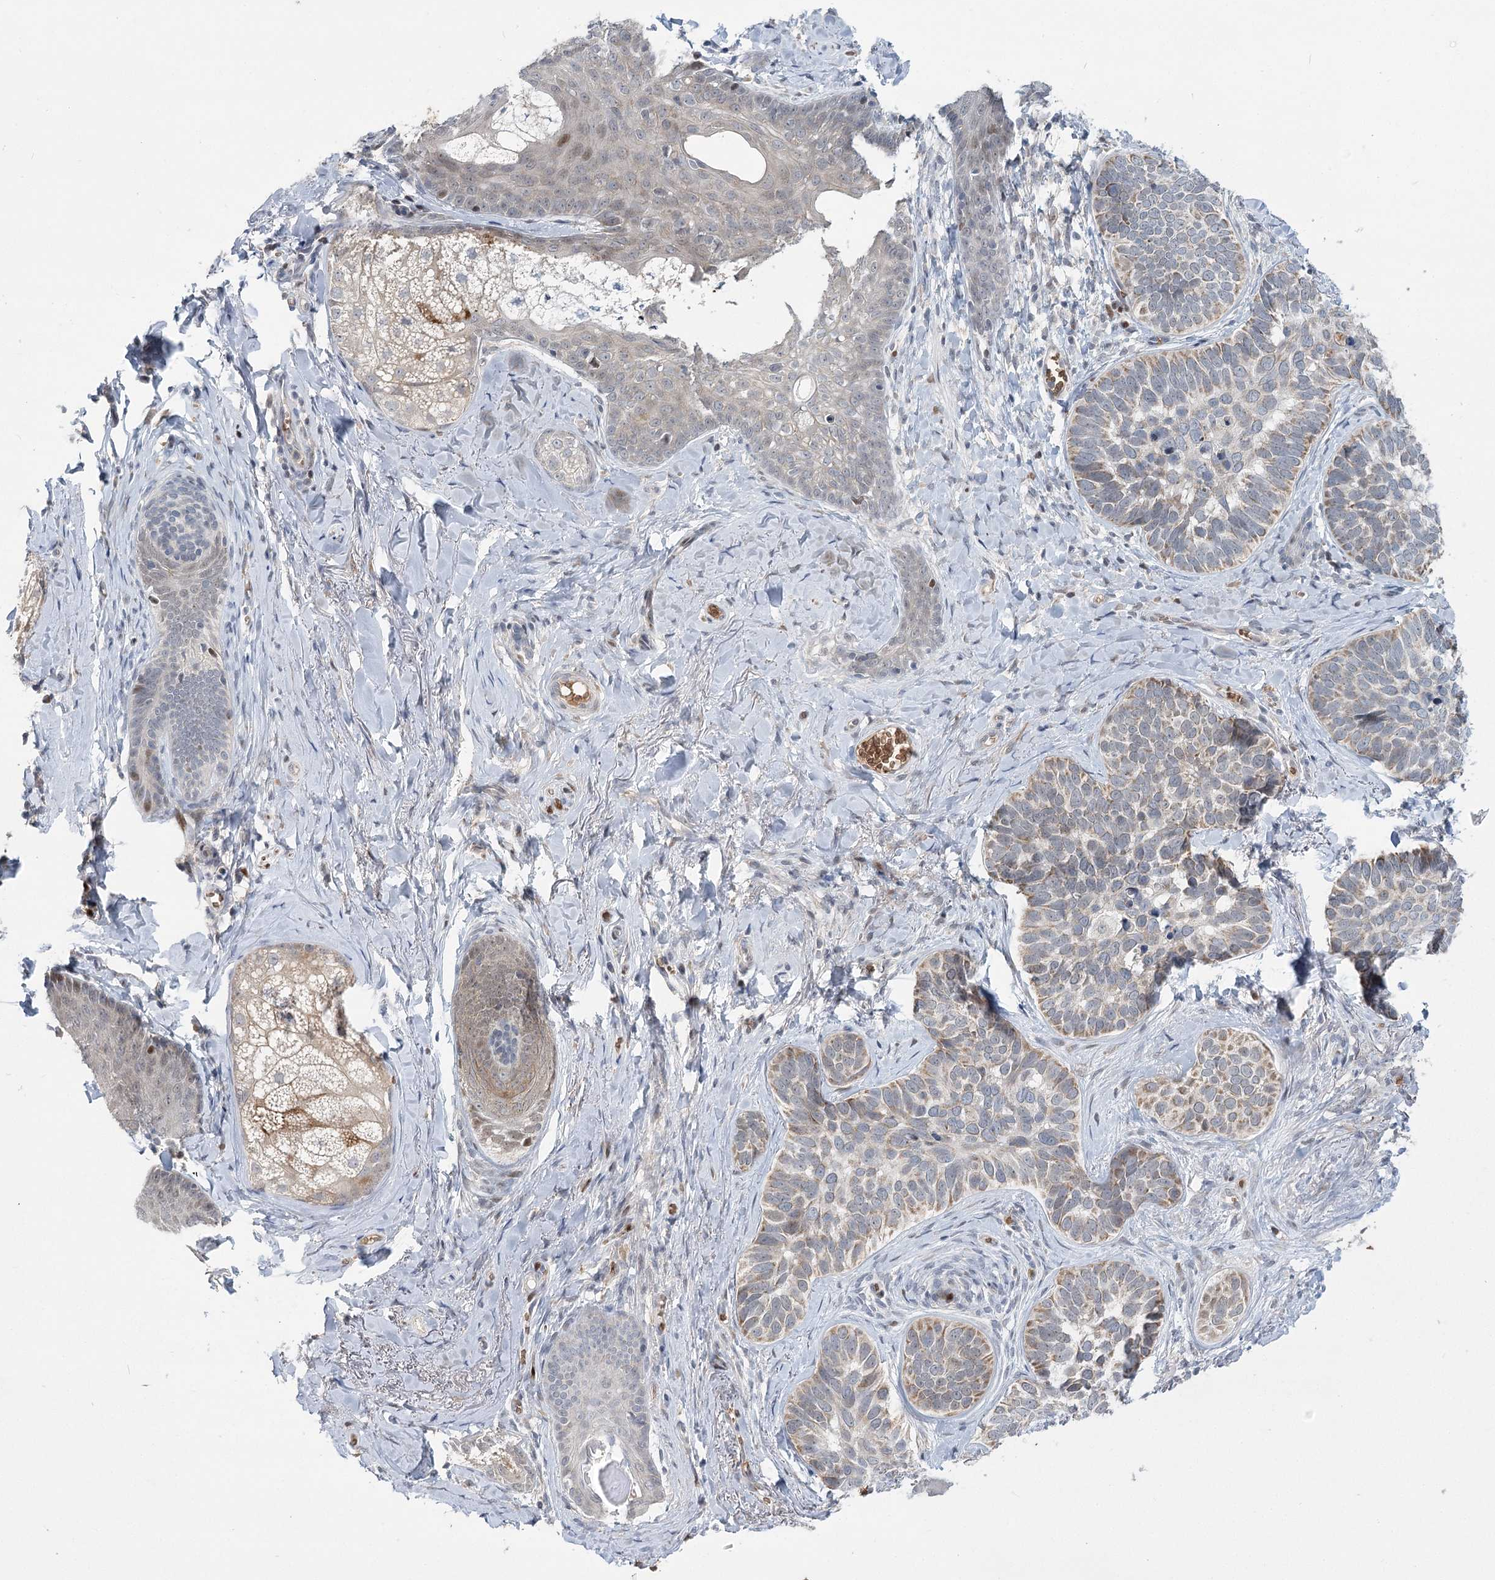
{"staining": {"intensity": "weak", "quantity": "25%-75%", "location": "cytoplasmic/membranous"}, "tissue": "skin cancer", "cell_type": "Tumor cells", "image_type": "cancer", "snomed": [{"axis": "morphology", "description": "Basal cell carcinoma"}, {"axis": "topography", "description": "Skin"}], "caption": "Immunohistochemistry image of basal cell carcinoma (skin) stained for a protein (brown), which reveals low levels of weak cytoplasmic/membranous positivity in about 25%-75% of tumor cells.", "gene": "NSMCE4A", "patient": {"sex": "male", "age": 62}}